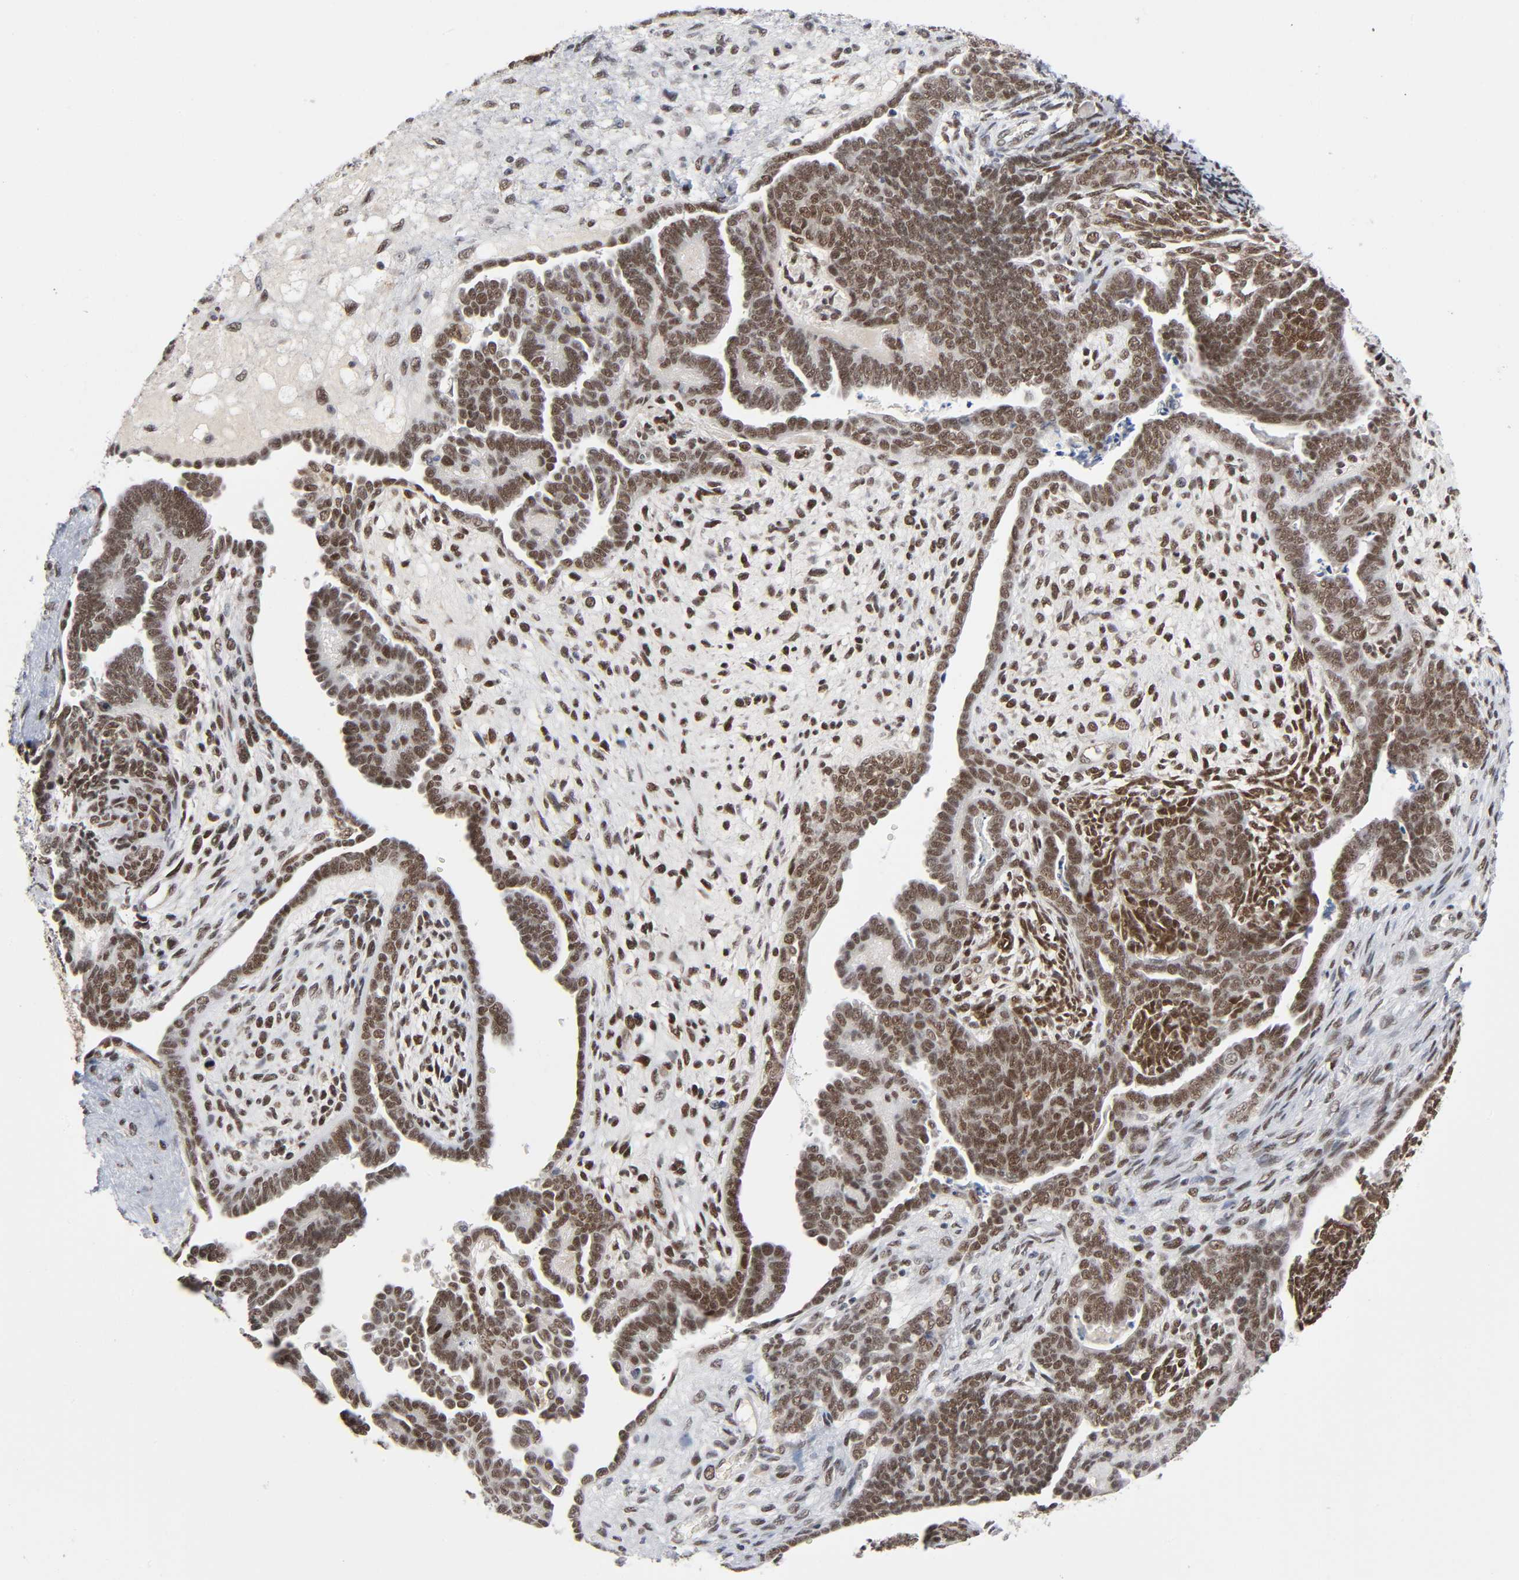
{"staining": {"intensity": "strong", "quantity": ">75%", "location": "cytoplasmic/membranous,nuclear"}, "tissue": "endometrial cancer", "cell_type": "Tumor cells", "image_type": "cancer", "snomed": [{"axis": "morphology", "description": "Neoplasm, malignant, NOS"}, {"axis": "topography", "description": "Endometrium"}], "caption": "Endometrial neoplasm (malignant) stained for a protein displays strong cytoplasmic/membranous and nuclear positivity in tumor cells.", "gene": "ZNF384", "patient": {"sex": "female", "age": 74}}